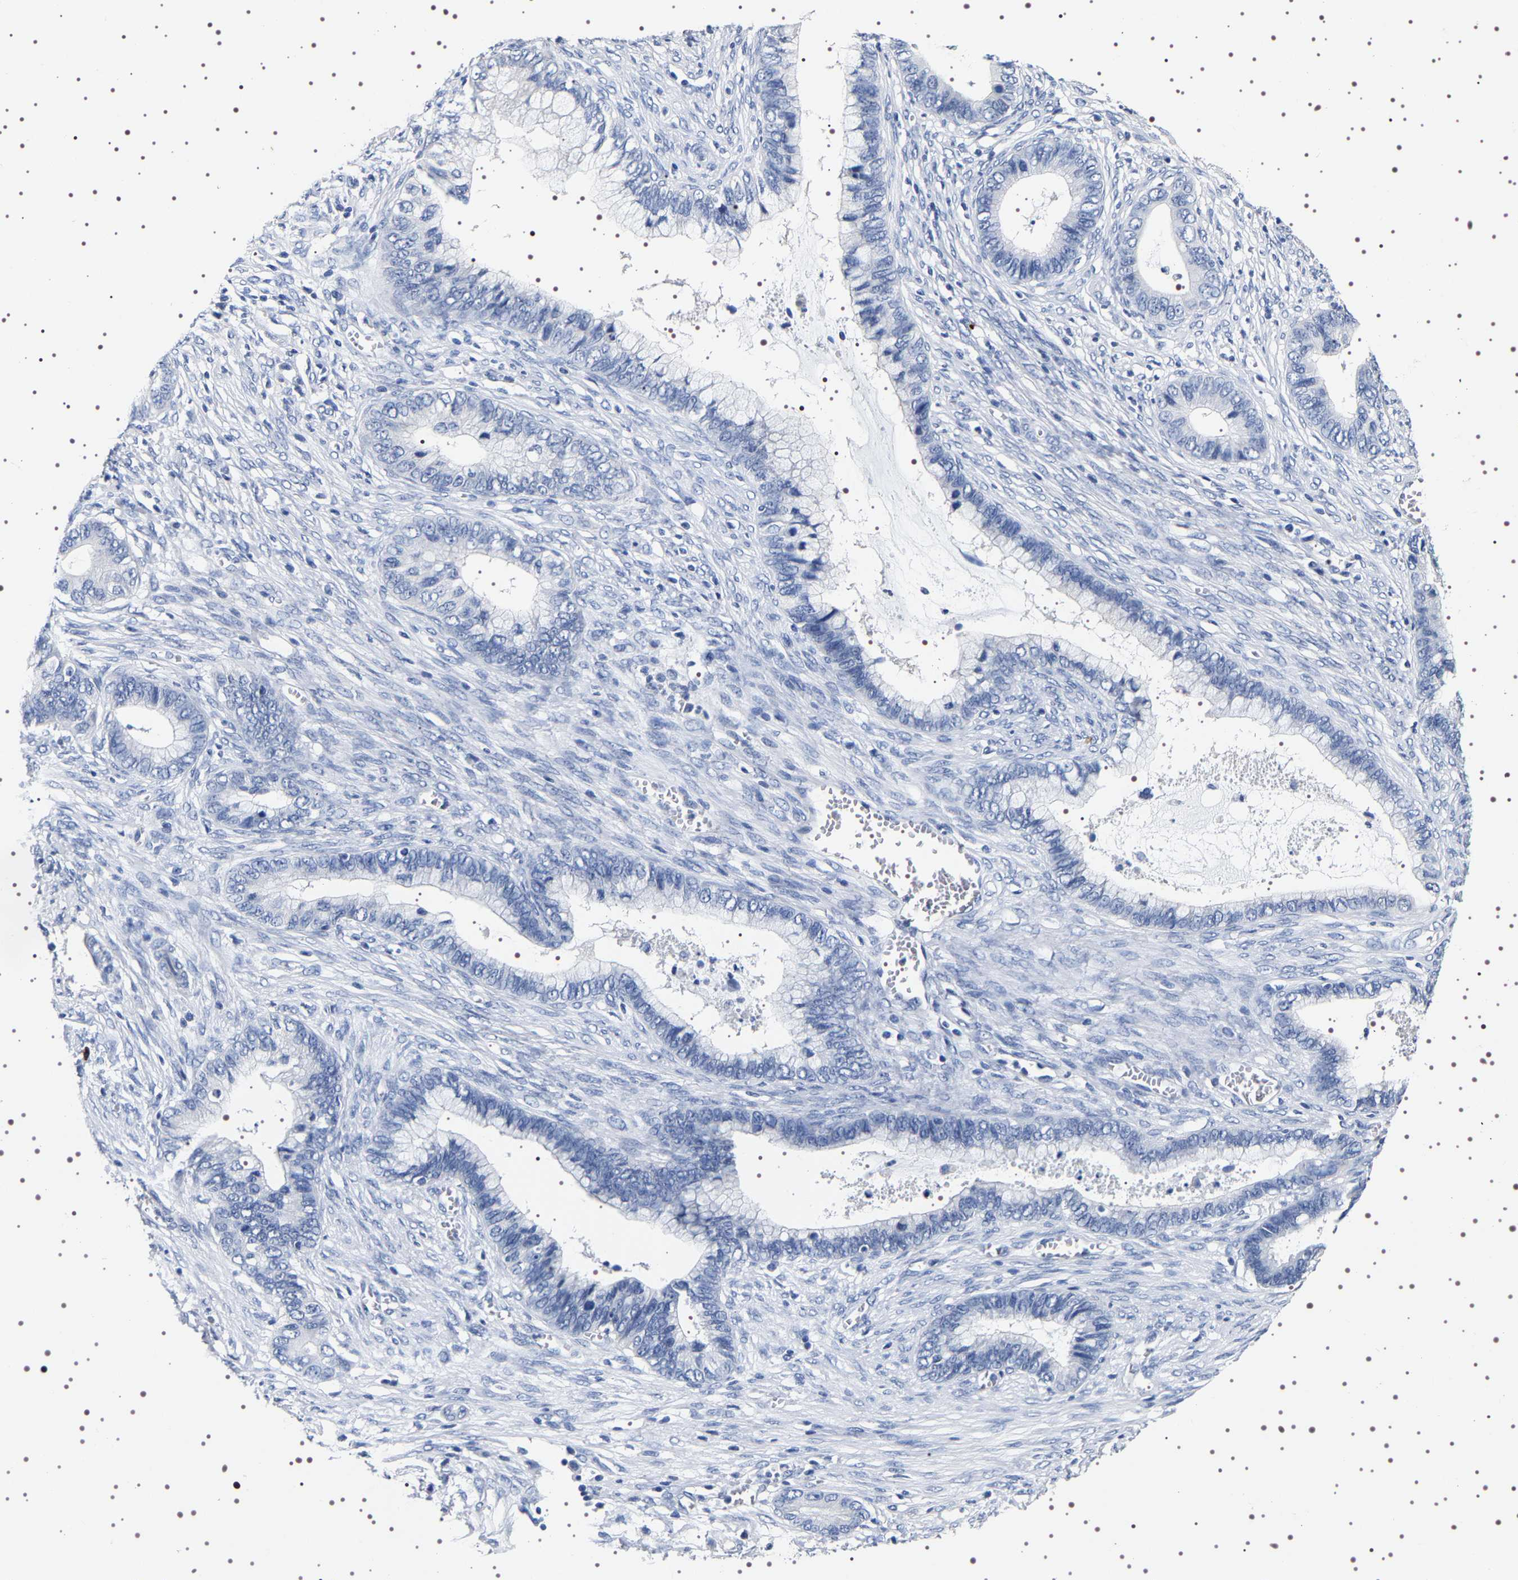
{"staining": {"intensity": "negative", "quantity": "none", "location": "none"}, "tissue": "cervical cancer", "cell_type": "Tumor cells", "image_type": "cancer", "snomed": [{"axis": "morphology", "description": "Adenocarcinoma, NOS"}, {"axis": "topography", "description": "Cervix"}], "caption": "Tumor cells show no significant protein staining in cervical cancer.", "gene": "UBQLN3", "patient": {"sex": "female", "age": 44}}